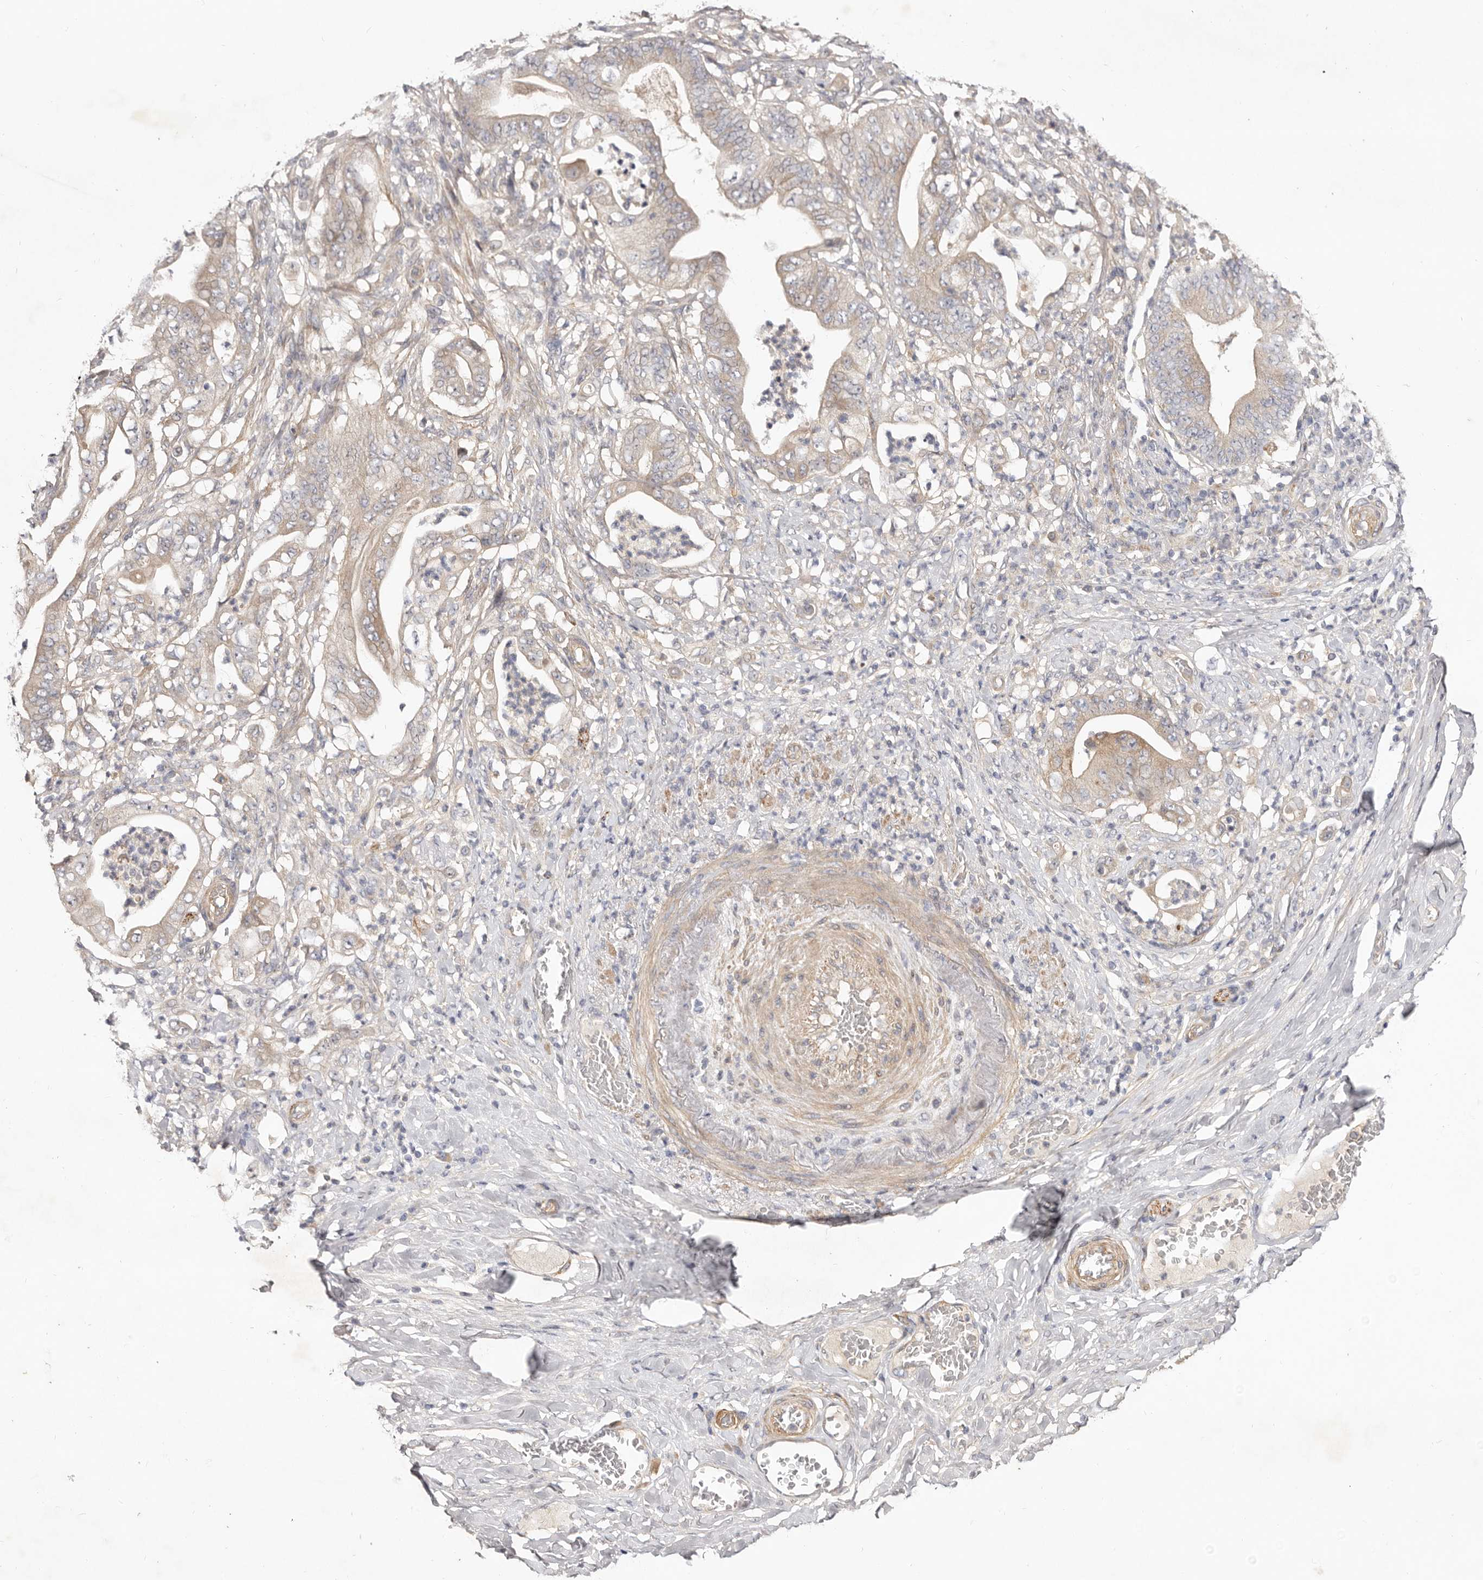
{"staining": {"intensity": "weak", "quantity": "<25%", "location": "cytoplasmic/membranous"}, "tissue": "stomach cancer", "cell_type": "Tumor cells", "image_type": "cancer", "snomed": [{"axis": "morphology", "description": "Adenocarcinoma, NOS"}, {"axis": "topography", "description": "Stomach"}], "caption": "Immunohistochemical staining of stomach cancer (adenocarcinoma) shows no significant expression in tumor cells.", "gene": "ADAMTS9", "patient": {"sex": "female", "age": 73}}